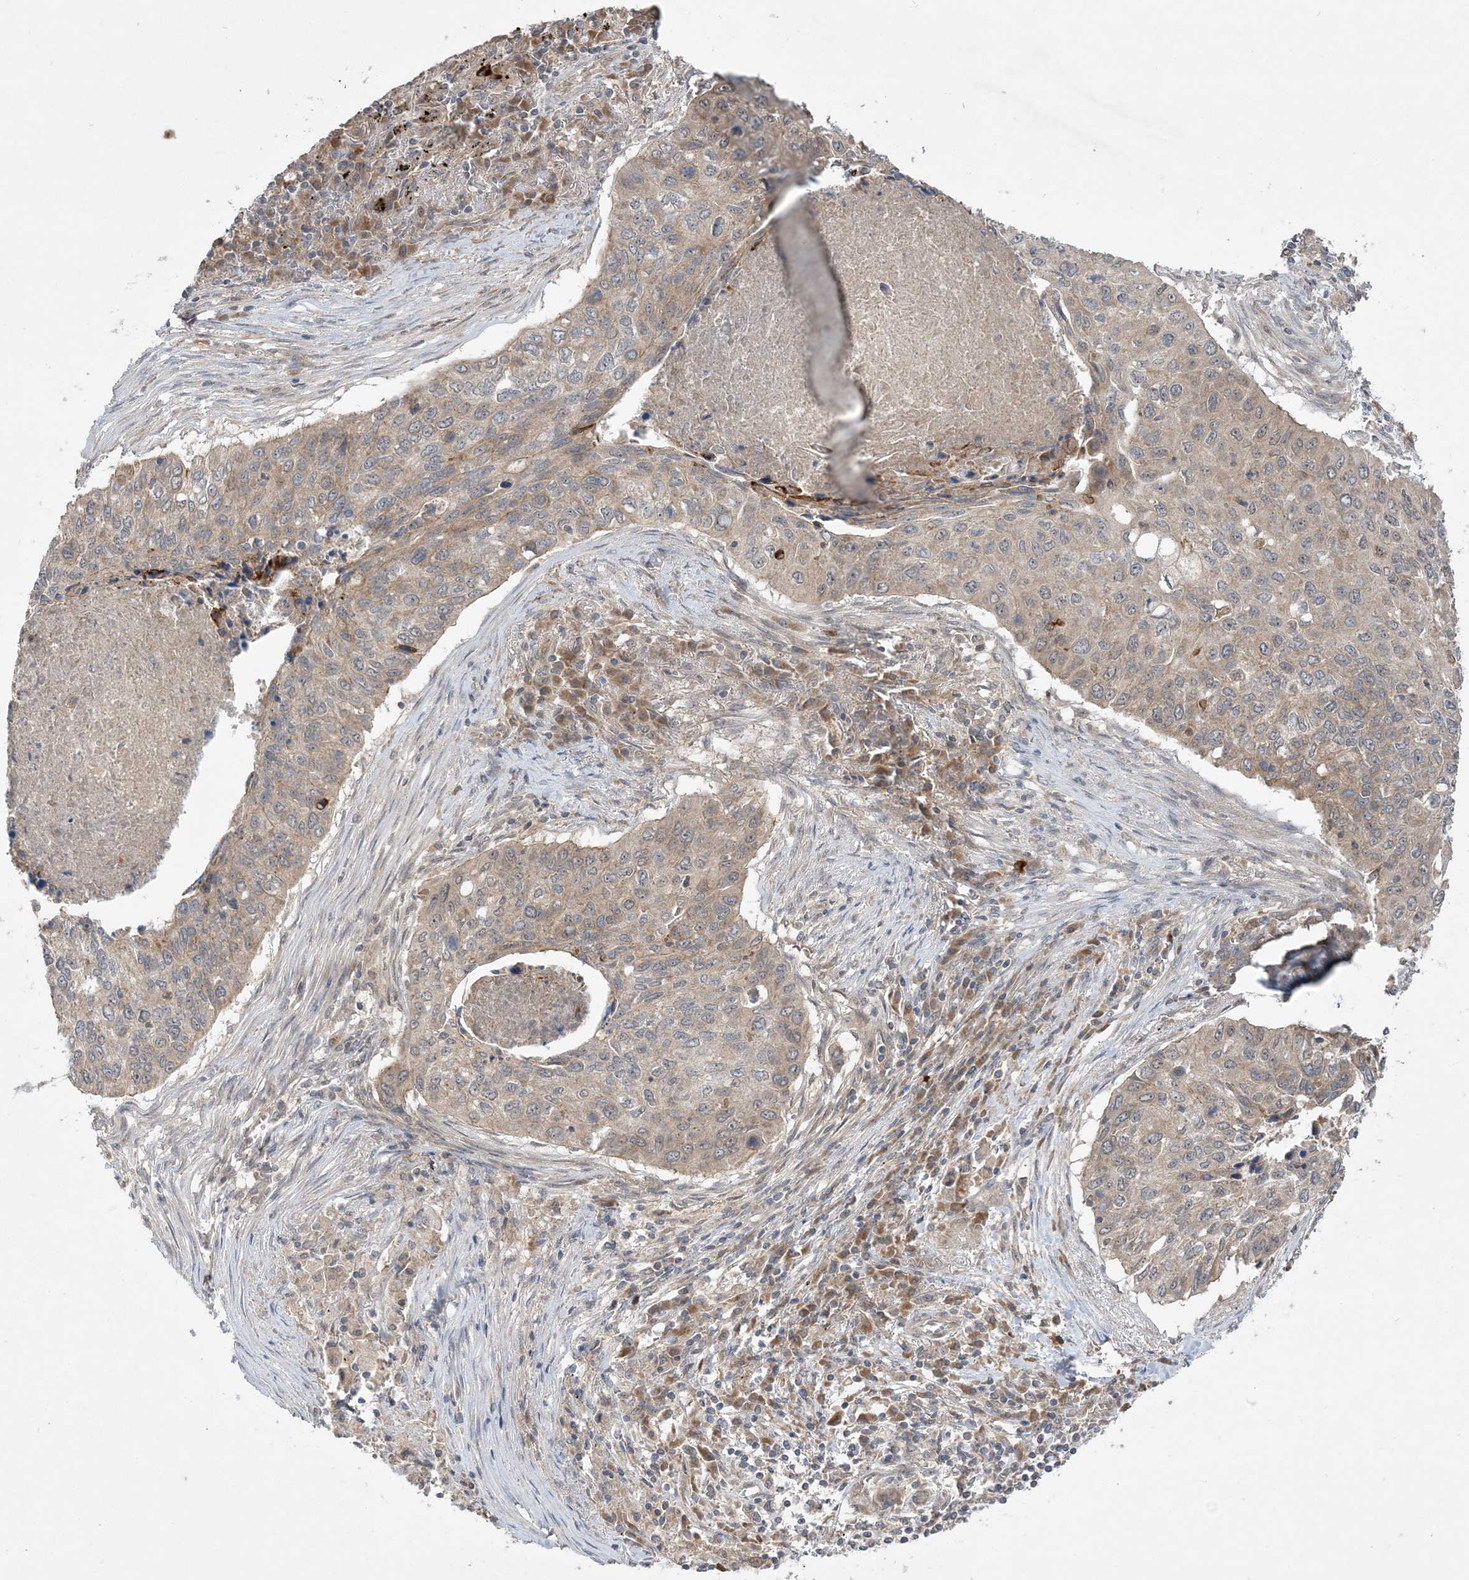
{"staining": {"intensity": "strong", "quantity": "25%-75%", "location": "cytoplasmic/membranous,nuclear"}, "tissue": "lung cancer", "cell_type": "Tumor cells", "image_type": "cancer", "snomed": [{"axis": "morphology", "description": "Squamous cell carcinoma, NOS"}, {"axis": "topography", "description": "Lung"}], "caption": "Lung cancer was stained to show a protein in brown. There is high levels of strong cytoplasmic/membranous and nuclear expression in about 25%-75% of tumor cells. Nuclei are stained in blue.", "gene": "MMADHC", "patient": {"sex": "male", "age": 74}}